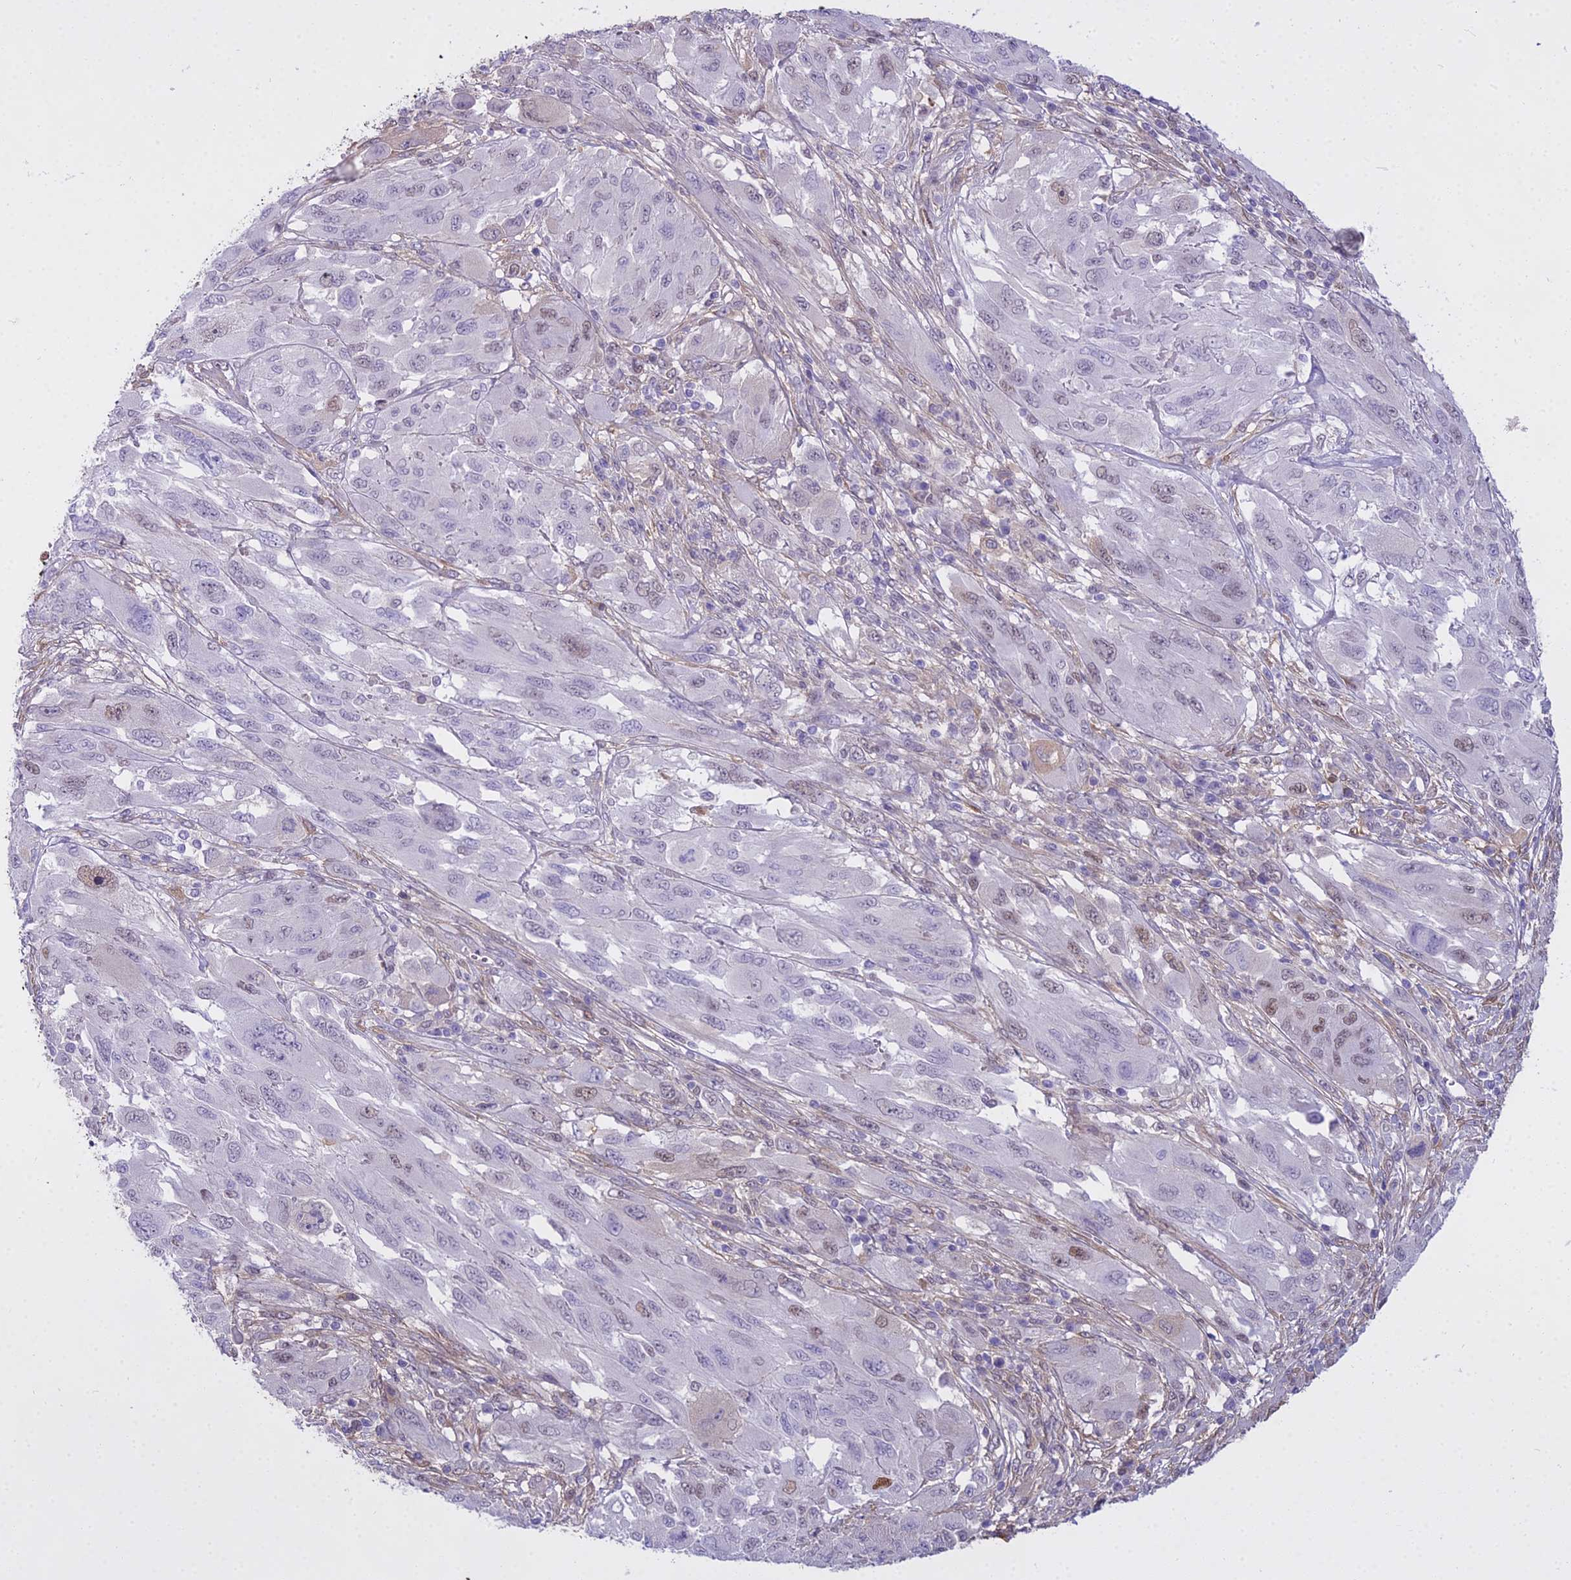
{"staining": {"intensity": "weak", "quantity": "<25%", "location": "nuclear"}, "tissue": "melanoma", "cell_type": "Tumor cells", "image_type": "cancer", "snomed": [{"axis": "morphology", "description": "Malignant melanoma, NOS"}, {"axis": "topography", "description": "Skin"}], "caption": "An IHC image of malignant melanoma is shown. There is no staining in tumor cells of malignant melanoma. (Brightfield microscopy of DAB immunohistochemistry at high magnification).", "gene": "MAT2A", "patient": {"sex": "female", "age": 91}}